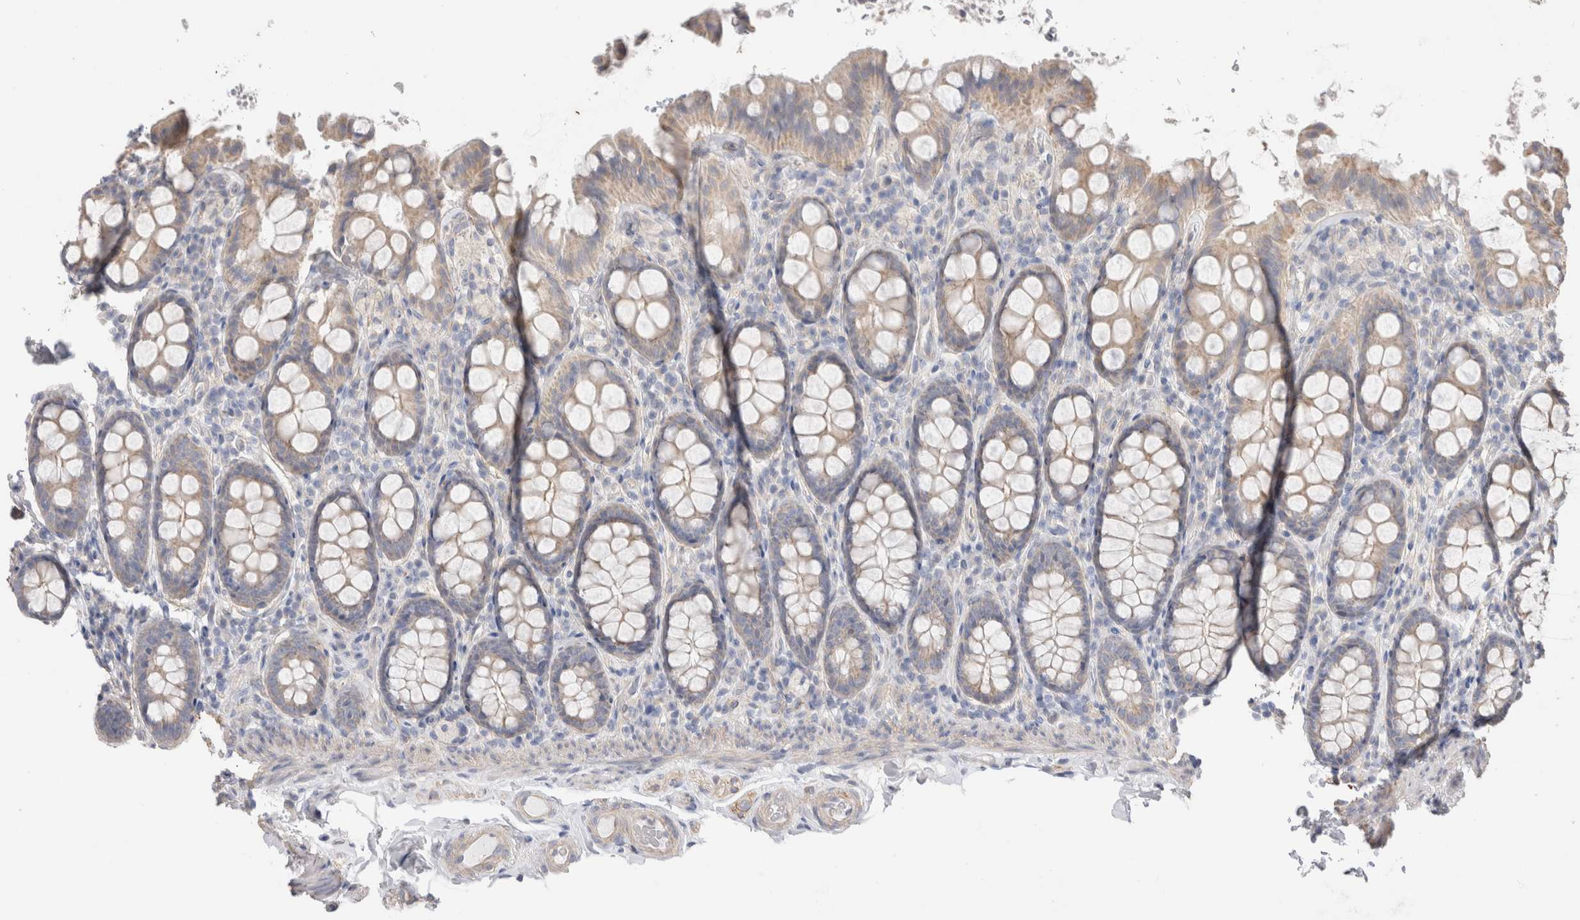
{"staining": {"intensity": "weak", "quantity": ">75%", "location": "cytoplasmic/membranous"}, "tissue": "colon", "cell_type": "Endothelial cells", "image_type": "normal", "snomed": [{"axis": "morphology", "description": "Normal tissue, NOS"}, {"axis": "topography", "description": "Colon"}, {"axis": "topography", "description": "Peripheral nerve tissue"}], "caption": "Immunohistochemistry image of normal colon stained for a protein (brown), which exhibits low levels of weak cytoplasmic/membranous positivity in about >75% of endothelial cells.", "gene": "DMD", "patient": {"sex": "female", "age": 61}}